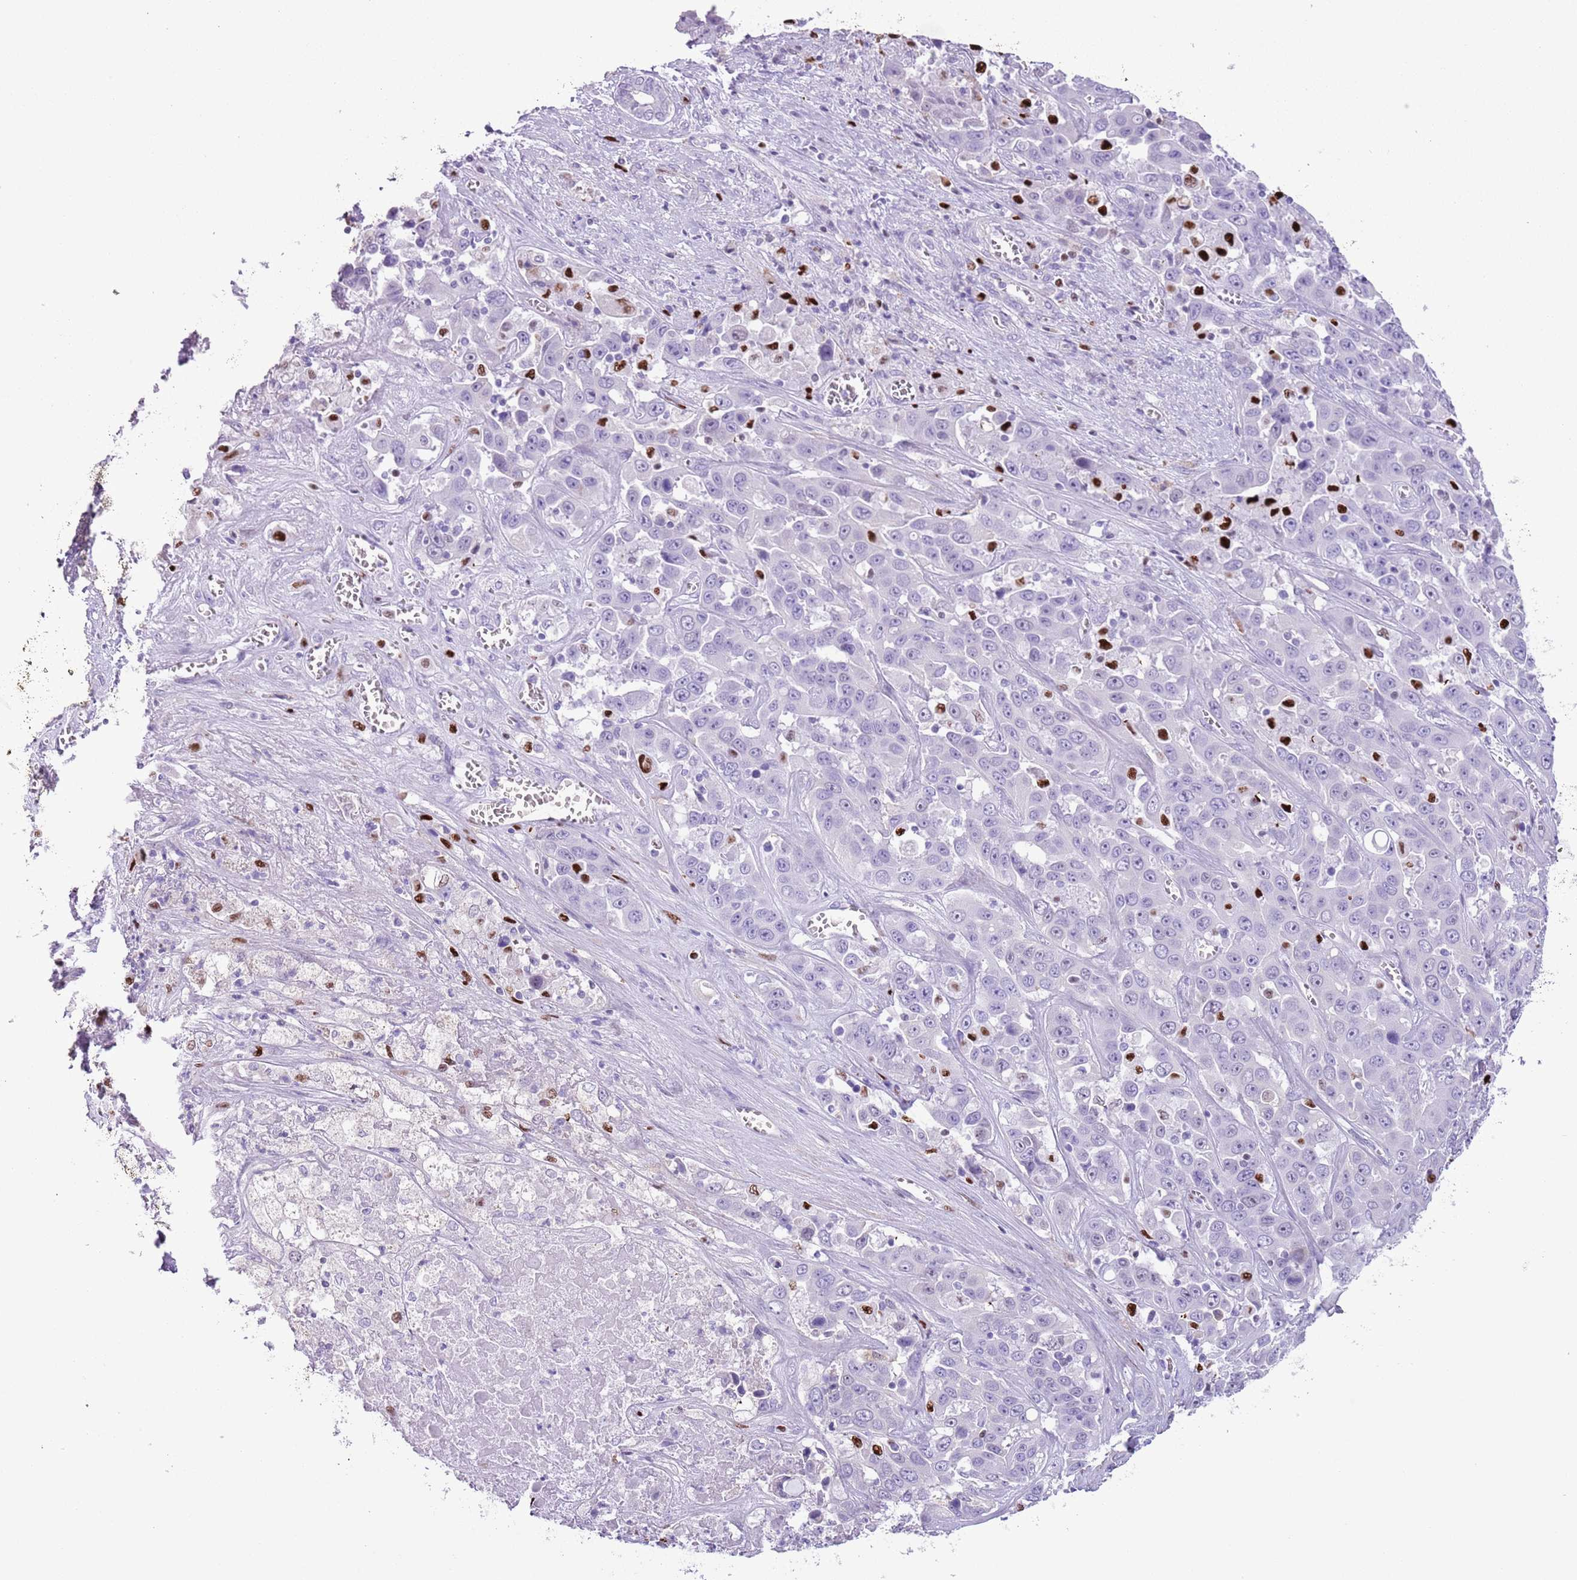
{"staining": {"intensity": "negative", "quantity": "none", "location": "none"}, "tissue": "liver cancer", "cell_type": "Tumor cells", "image_type": "cancer", "snomed": [{"axis": "morphology", "description": "Cholangiocarcinoma"}, {"axis": "topography", "description": "Liver"}], "caption": "The immunohistochemistry micrograph has no significant positivity in tumor cells of liver cancer (cholangiocarcinoma) tissue.", "gene": "SLC7A14", "patient": {"sex": "female", "age": 52}}